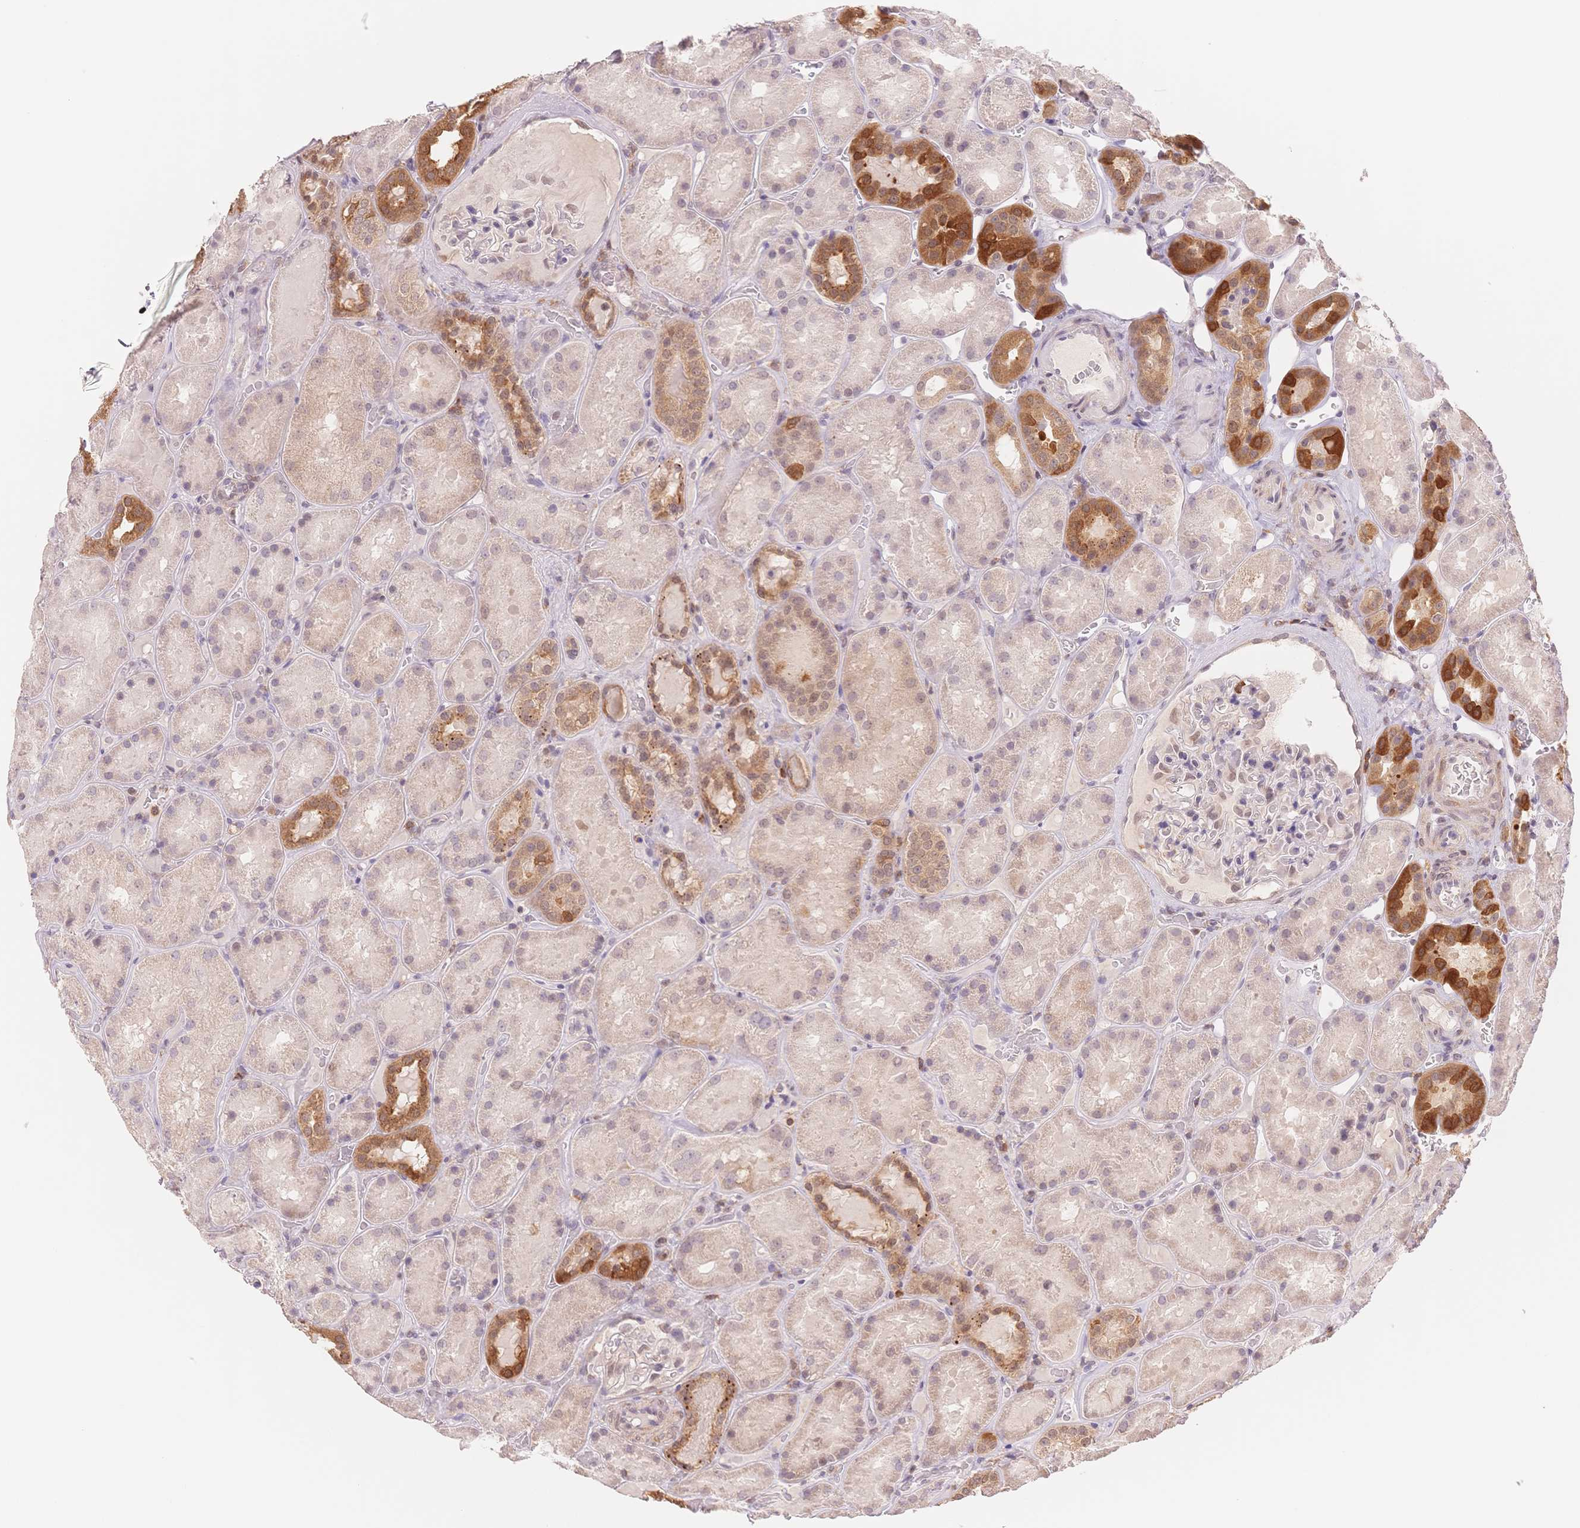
{"staining": {"intensity": "negative", "quantity": "none", "location": "none"}, "tissue": "kidney", "cell_type": "Cells in glomeruli", "image_type": "normal", "snomed": [{"axis": "morphology", "description": "Normal tissue, NOS"}, {"axis": "topography", "description": "Kidney"}], "caption": "Protein analysis of benign kidney demonstrates no significant positivity in cells in glomeruli. Nuclei are stained in blue.", "gene": "STK39", "patient": {"sex": "male", "age": 73}}